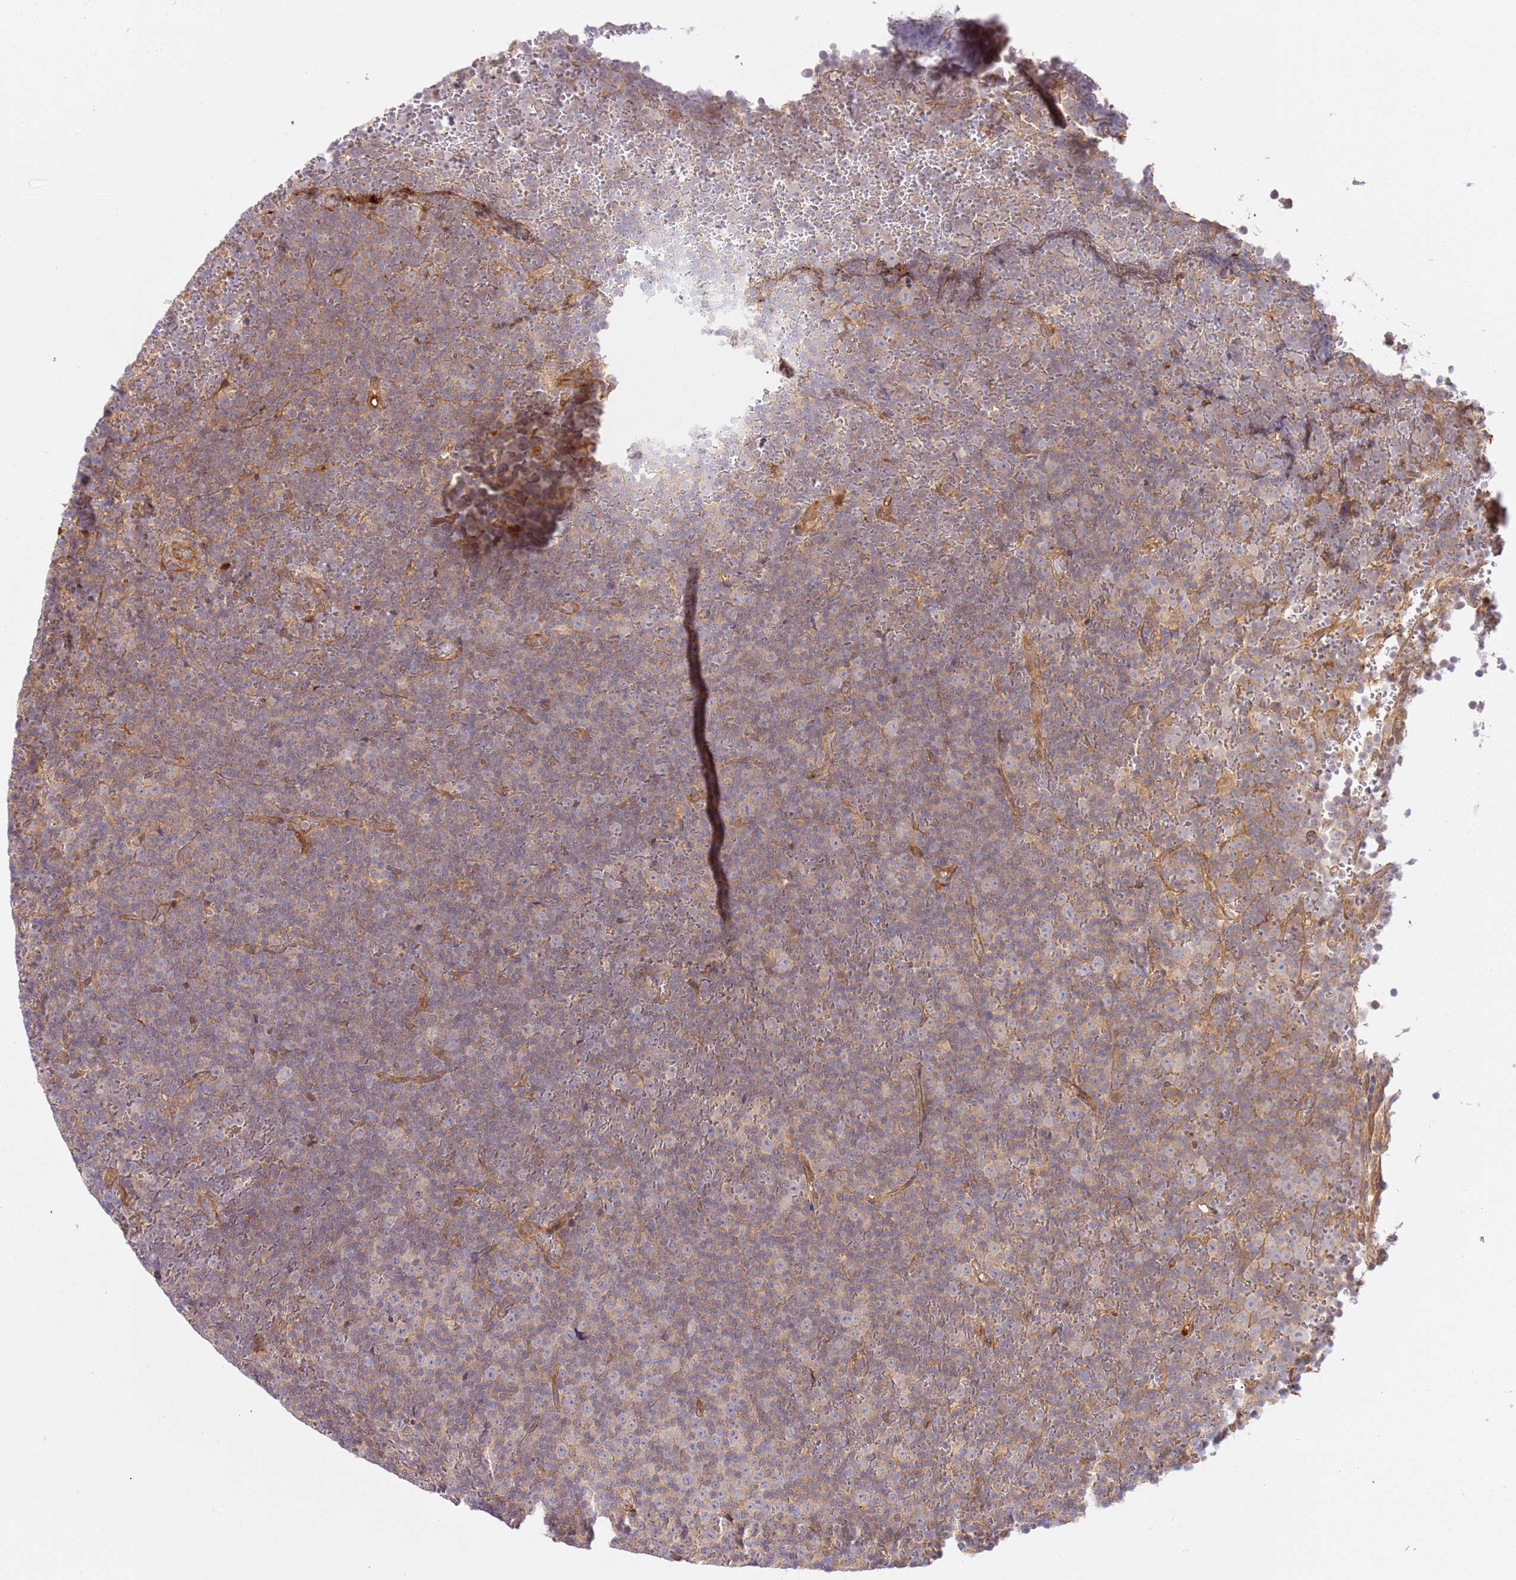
{"staining": {"intensity": "weak", "quantity": "25%-75%", "location": "cytoplasmic/membranous"}, "tissue": "lymphoma", "cell_type": "Tumor cells", "image_type": "cancer", "snomed": [{"axis": "morphology", "description": "Malignant lymphoma, non-Hodgkin's type, Low grade"}, {"axis": "topography", "description": "Lymph node"}], "caption": "Immunohistochemistry (IHC) micrograph of neoplastic tissue: low-grade malignant lymphoma, non-Hodgkin's type stained using immunohistochemistry (IHC) shows low levels of weak protein expression localized specifically in the cytoplasmic/membranous of tumor cells, appearing as a cytoplasmic/membranous brown color.", "gene": "C8G", "patient": {"sex": "female", "age": 67}}